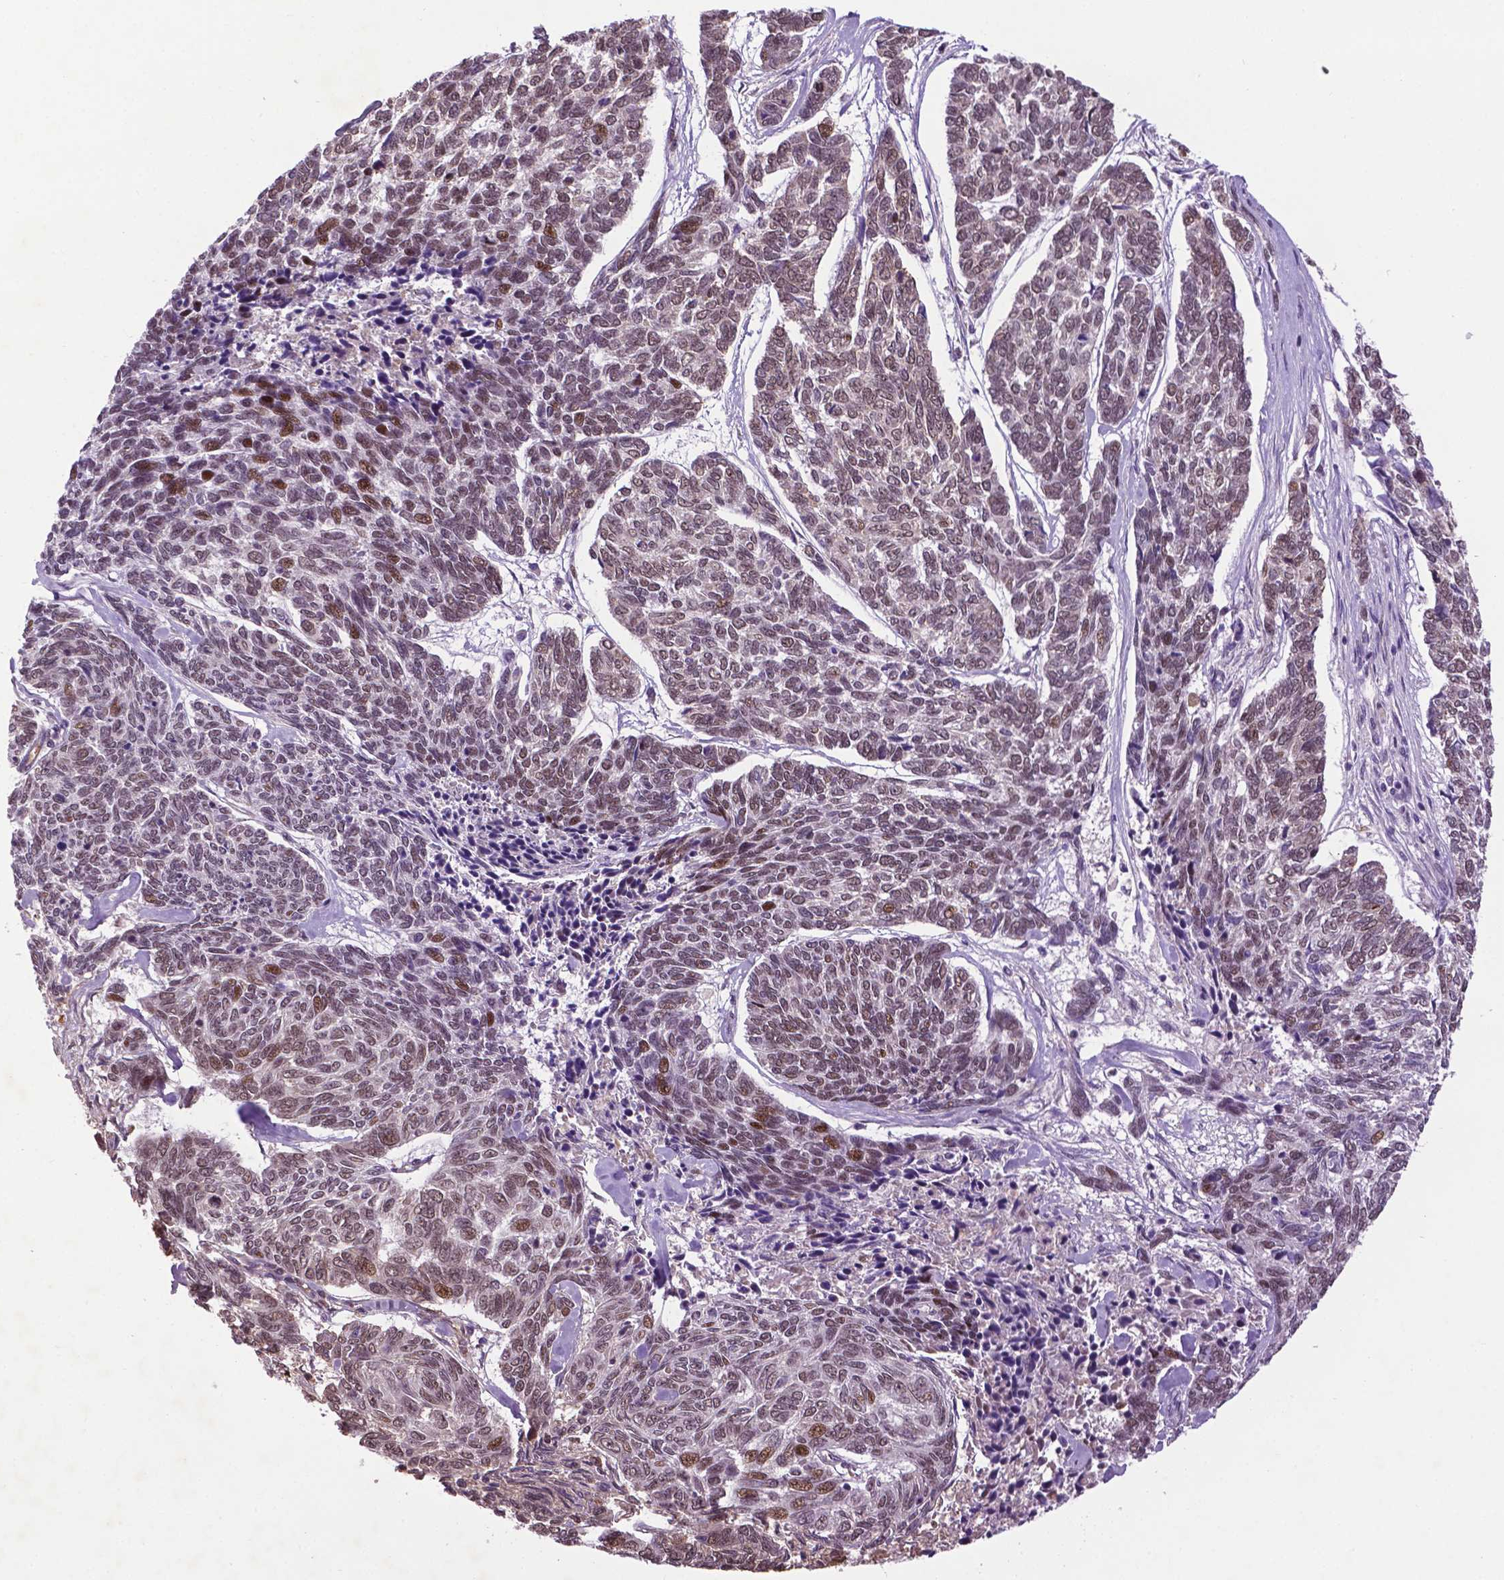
{"staining": {"intensity": "moderate", "quantity": "<25%", "location": "nuclear"}, "tissue": "skin cancer", "cell_type": "Tumor cells", "image_type": "cancer", "snomed": [{"axis": "morphology", "description": "Basal cell carcinoma"}, {"axis": "topography", "description": "Skin"}], "caption": "Moderate nuclear positivity is seen in approximately <25% of tumor cells in skin cancer (basal cell carcinoma). The protein of interest is shown in brown color, while the nuclei are stained blue.", "gene": "ZNF41", "patient": {"sex": "female", "age": 65}}